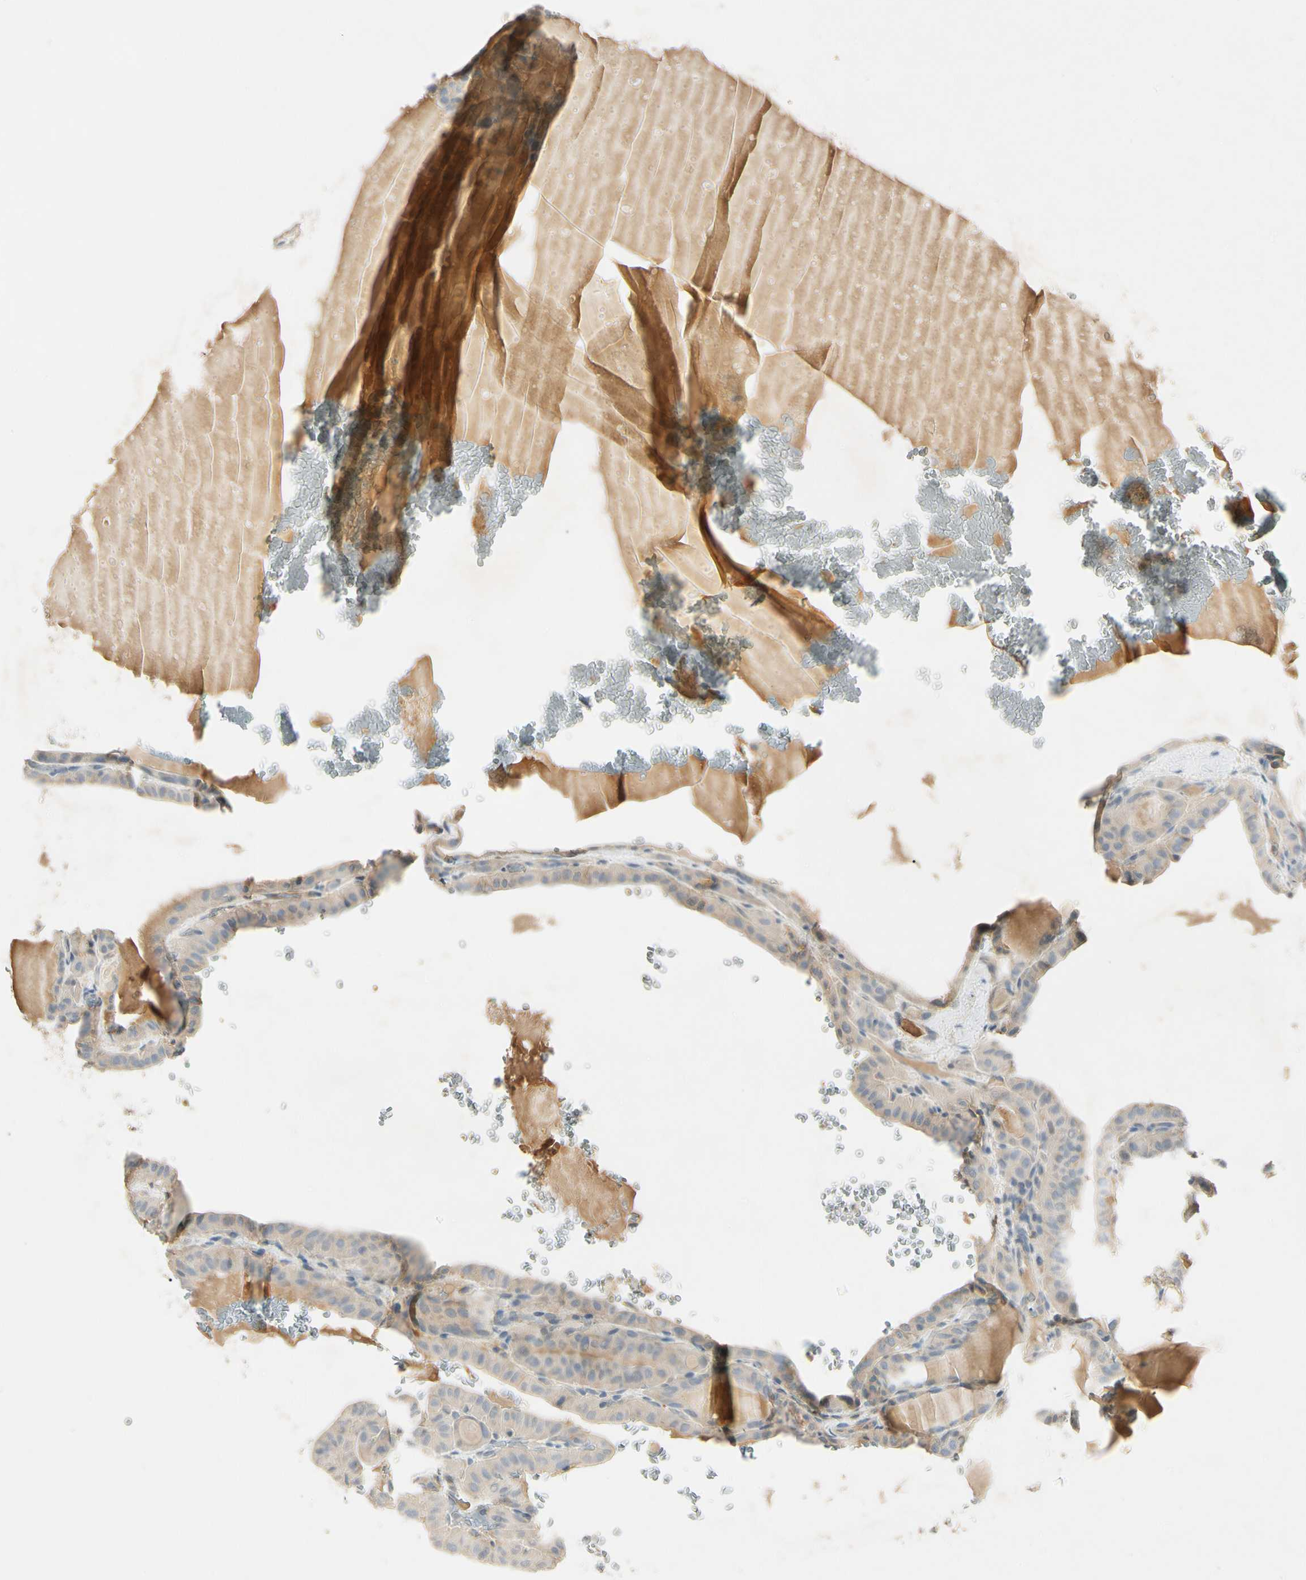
{"staining": {"intensity": "weak", "quantity": ">75%", "location": "cytoplasmic/membranous"}, "tissue": "thyroid cancer", "cell_type": "Tumor cells", "image_type": "cancer", "snomed": [{"axis": "morphology", "description": "Papillary adenocarcinoma, NOS"}, {"axis": "topography", "description": "Thyroid gland"}], "caption": "Papillary adenocarcinoma (thyroid) tissue exhibits weak cytoplasmic/membranous expression in about >75% of tumor cells, visualized by immunohistochemistry.", "gene": "PRSS21", "patient": {"sex": "male", "age": 77}}